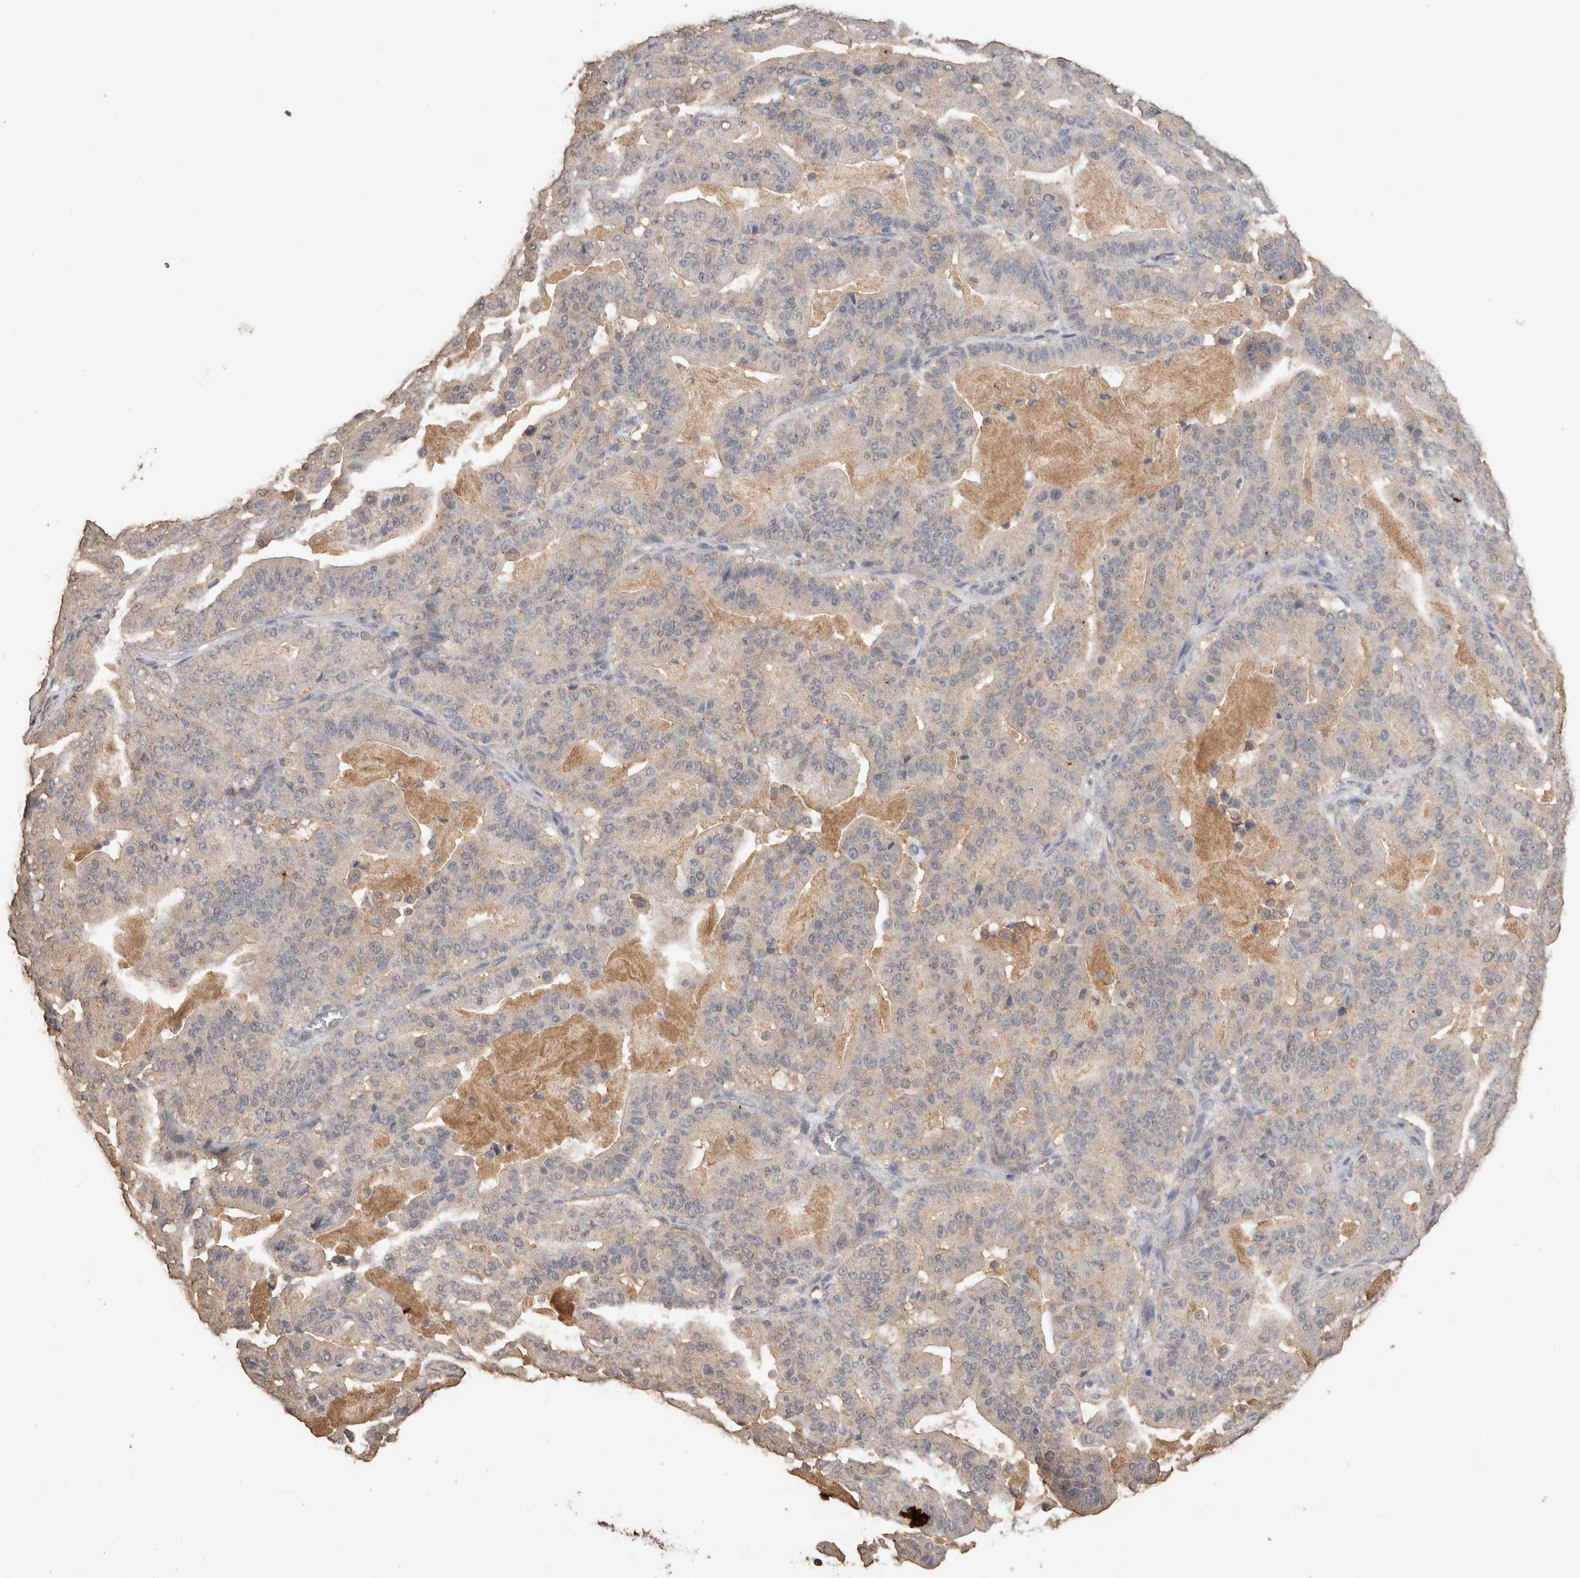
{"staining": {"intensity": "weak", "quantity": "<25%", "location": "cytoplasmic/membranous"}, "tissue": "pancreatic cancer", "cell_type": "Tumor cells", "image_type": "cancer", "snomed": [{"axis": "morphology", "description": "Adenocarcinoma, NOS"}, {"axis": "topography", "description": "Pancreas"}], "caption": "The histopathology image shows no significant expression in tumor cells of adenocarcinoma (pancreatic).", "gene": "CX3CL1", "patient": {"sex": "male", "age": 63}}